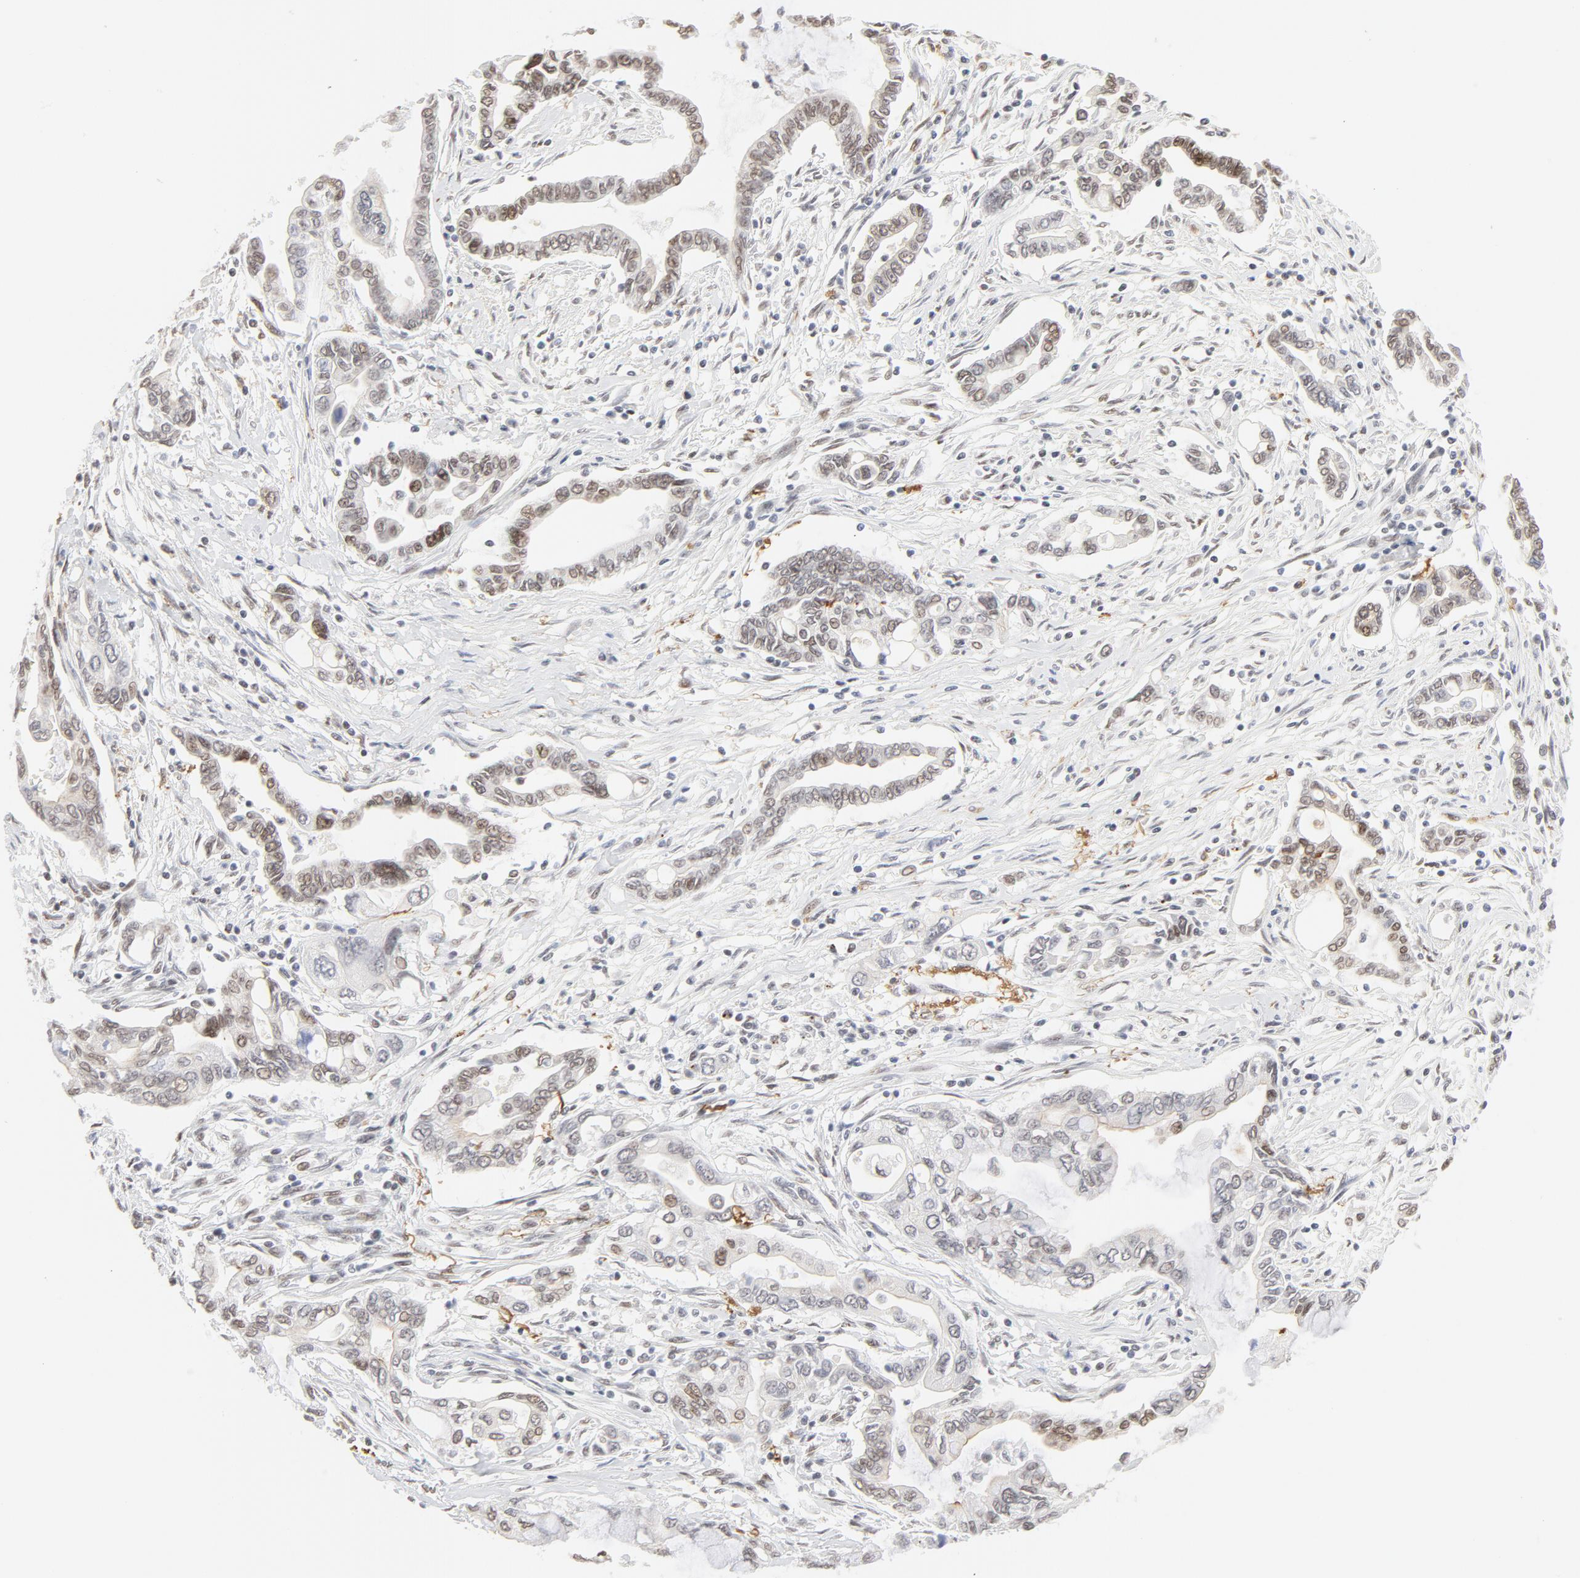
{"staining": {"intensity": "weak", "quantity": "<25%", "location": "nuclear"}, "tissue": "pancreatic cancer", "cell_type": "Tumor cells", "image_type": "cancer", "snomed": [{"axis": "morphology", "description": "Adenocarcinoma, NOS"}, {"axis": "topography", "description": "Pancreas"}], "caption": "Histopathology image shows no significant protein staining in tumor cells of pancreatic adenocarcinoma.", "gene": "PBX1", "patient": {"sex": "female", "age": 57}}